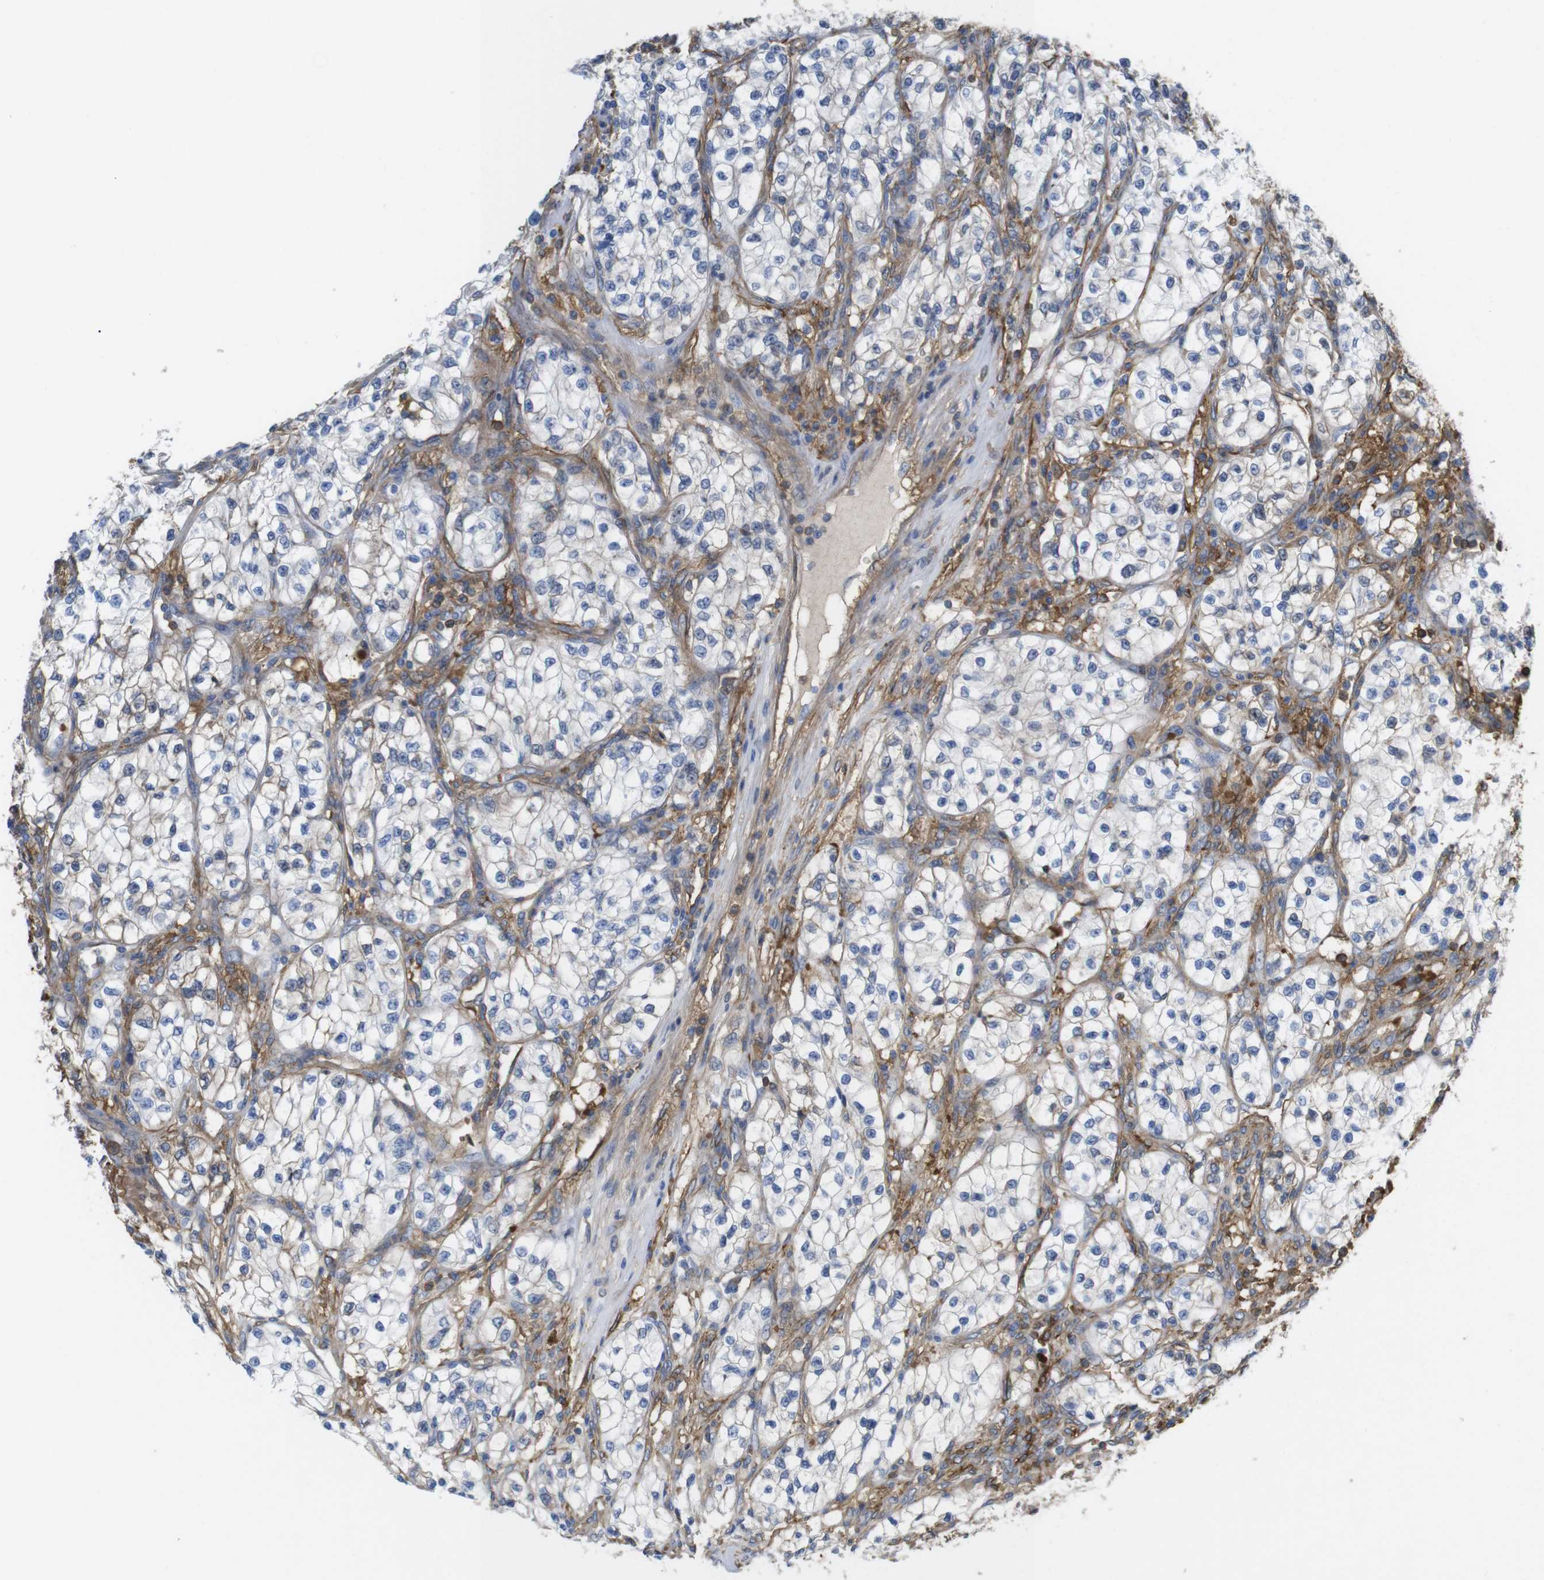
{"staining": {"intensity": "negative", "quantity": "none", "location": "none"}, "tissue": "renal cancer", "cell_type": "Tumor cells", "image_type": "cancer", "snomed": [{"axis": "morphology", "description": "Adenocarcinoma, NOS"}, {"axis": "topography", "description": "Kidney"}], "caption": "DAB immunohistochemical staining of human renal cancer (adenocarcinoma) demonstrates no significant expression in tumor cells.", "gene": "CYBRD1", "patient": {"sex": "female", "age": 57}}